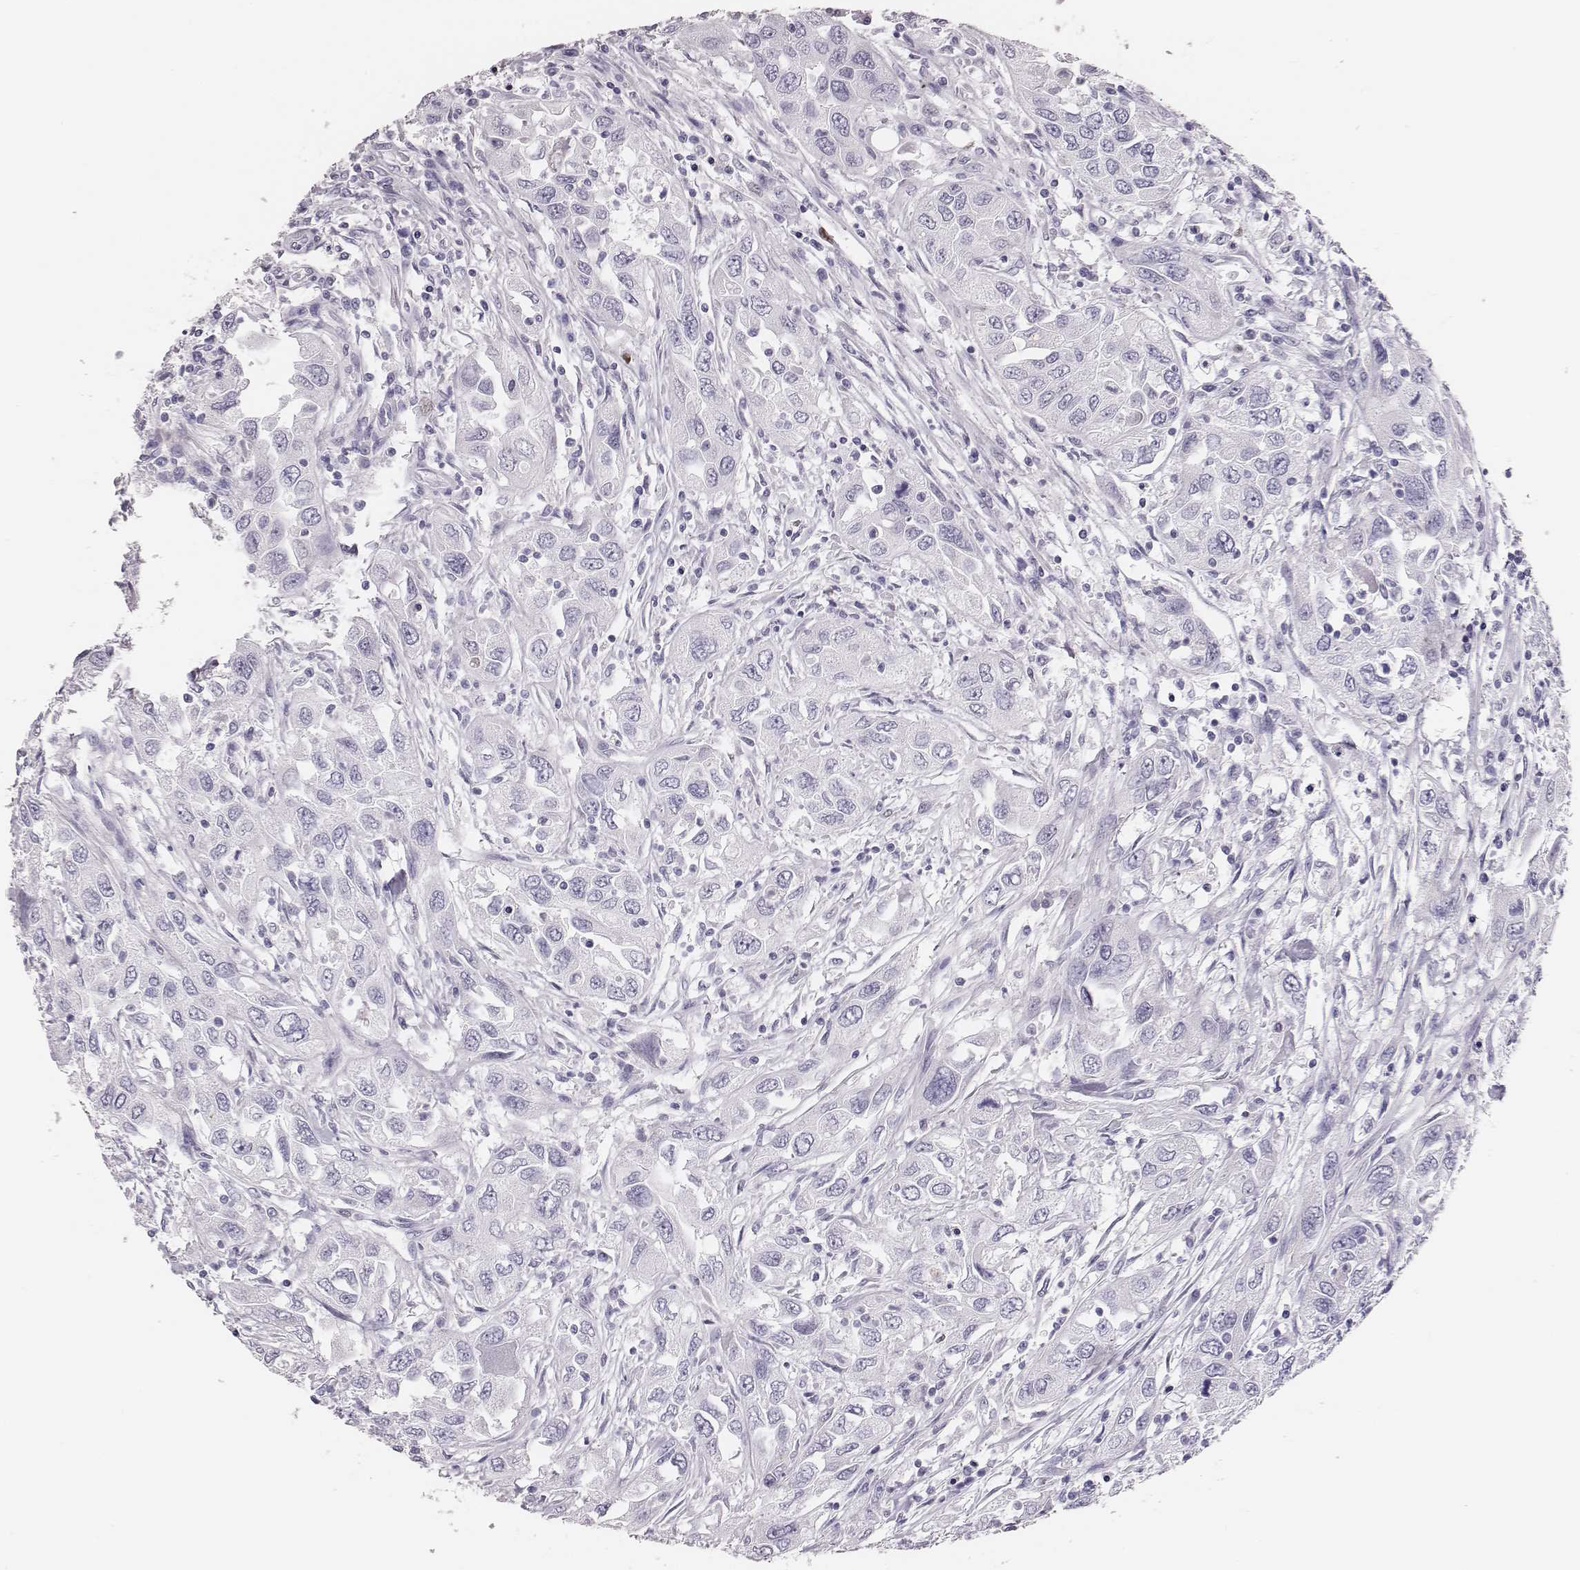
{"staining": {"intensity": "negative", "quantity": "none", "location": "none"}, "tissue": "urothelial cancer", "cell_type": "Tumor cells", "image_type": "cancer", "snomed": [{"axis": "morphology", "description": "Urothelial carcinoma, High grade"}, {"axis": "topography", "description": "Urinary bladder"}], "caption": "A high-resolution histopathology image shows IHC staining of urothelial carcinoma (high-grade), which reveals no significant positivity in tumor cells.", "gene": "H1-6", "patient": {"sex": "male", "age": 76}}